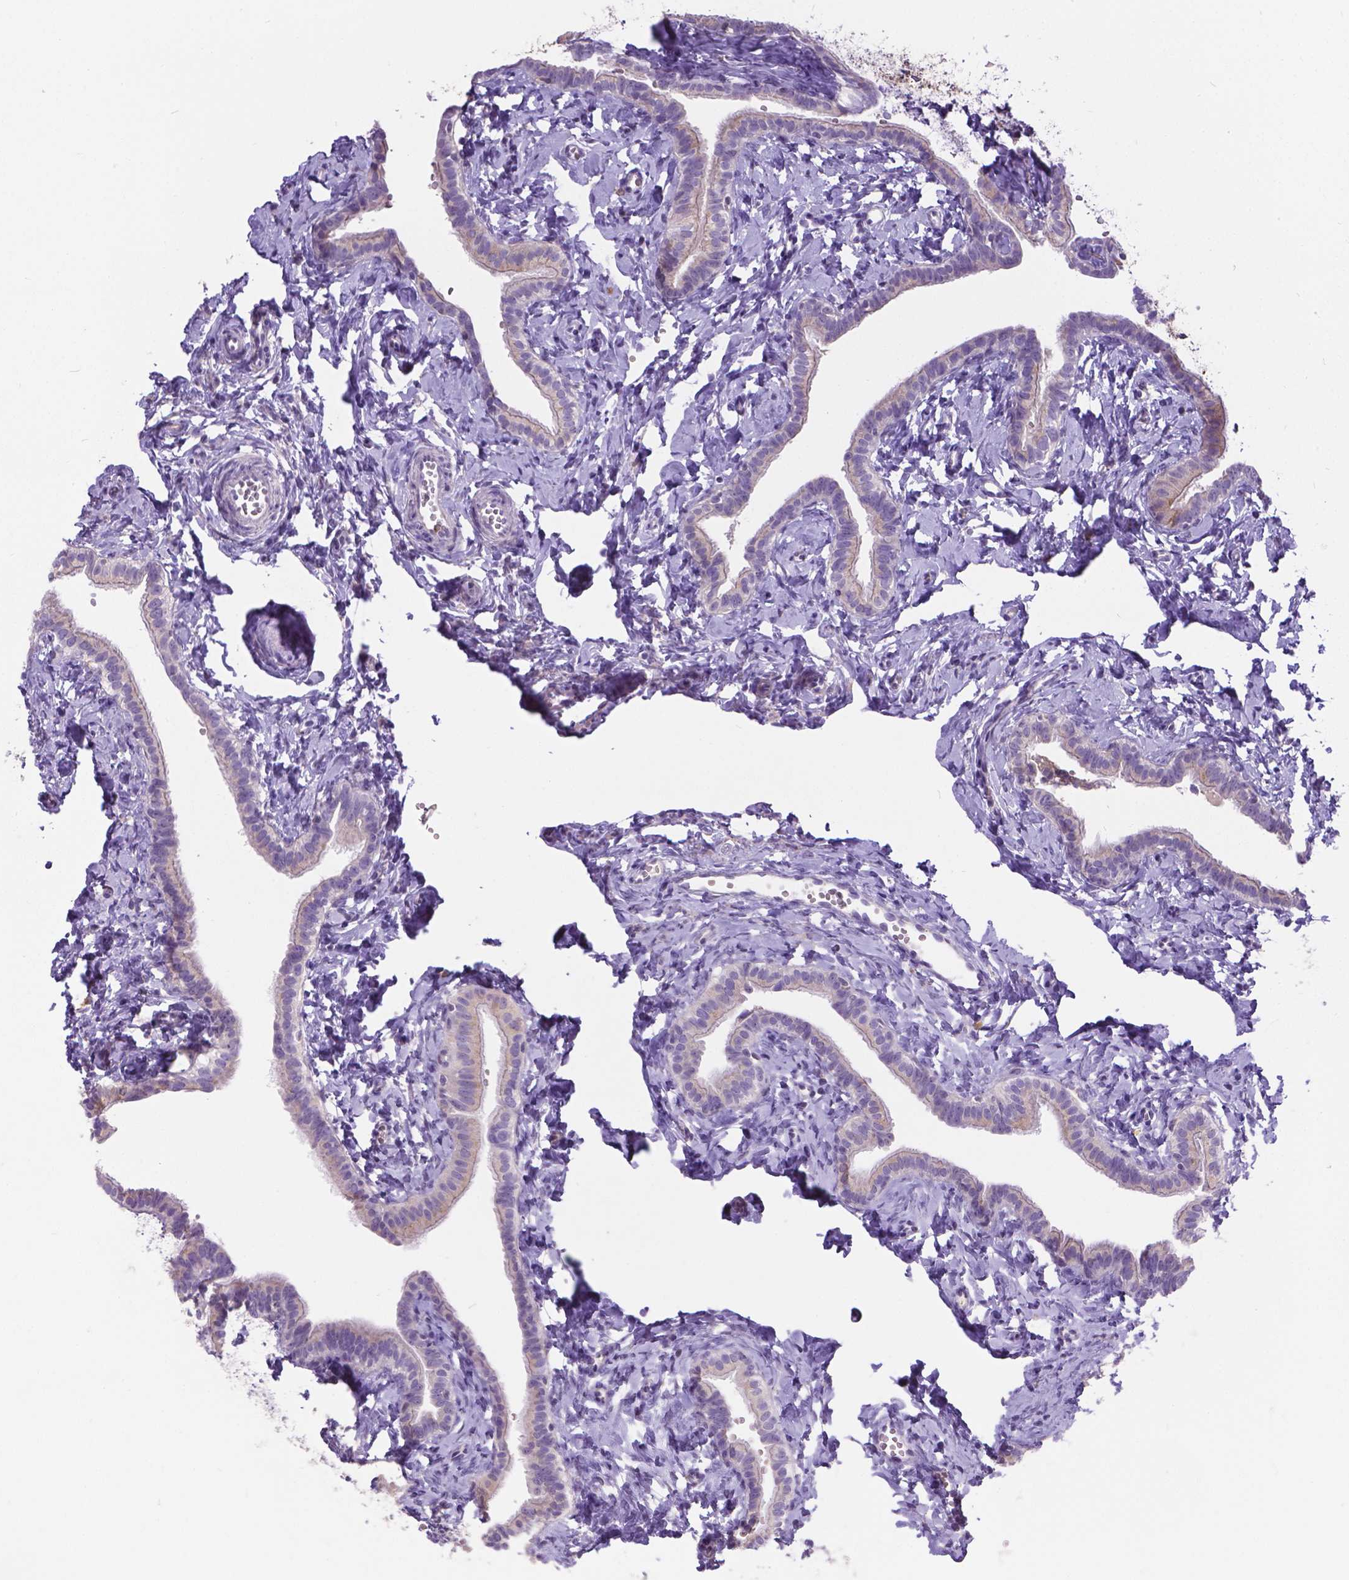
{"staining": {"intensity": "negative", "quantity": "none", "location": "none"}, "tissue": "fallopian tube", "cell_type": "Glandular cells", "image_type": "normal", "snomed": [{"axis": "morphology", "description": "Normal tissue, NOS"}, {"axis": "topography", "description": "Fallopian tube"}], "caption": "Immunohistochemical staining of benign fallopian tube displays no significant expression in glandular cells. (Stains: DAB (3,3'-diaminobenzidine) IHC with hematoxylin counter stain, Microscopy: brightfield microscopy at high magnification).", "gene": "TM4SF18", "patient": {"sex": "female", "age": 41}}